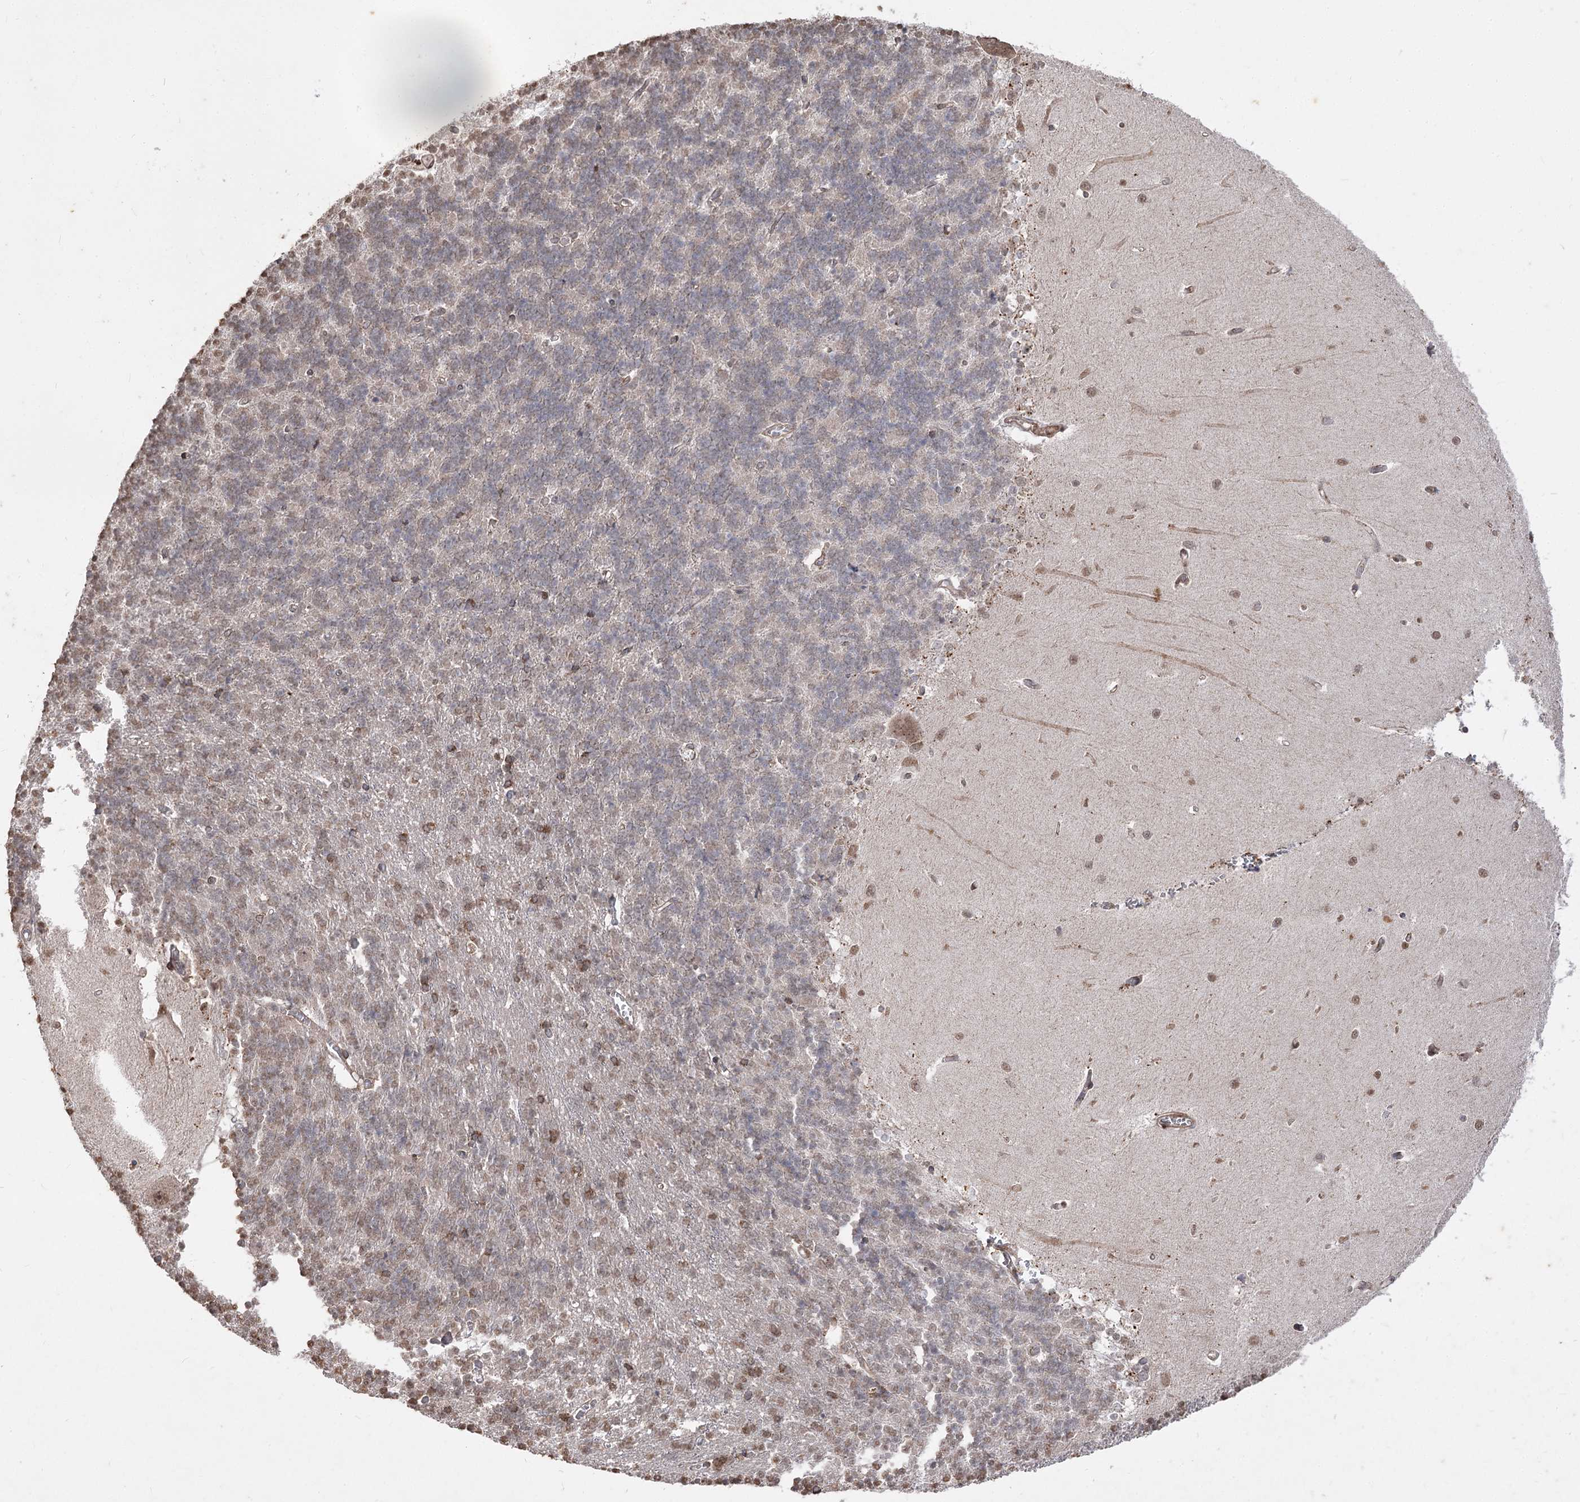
{"staining": {"intensity": "moderate", "quantity": "<25%", "location": "cytoplasmic/membranous,nuclear"}, "tissue": "cerebellum", "cell_type": "Cells in granular layer", "image_type": "normal", "snomed": [{"axis": "morphology", "description": "Normal tissue, NOS"}, {"axis": "topography", "description": "Cerebellum"}], "caption": "High-magnification brightfield microscopy of normal cerebellum stained with DAB (3,3'-diaminobenzidine) (brown) and counterstained with hematoxylin (blue). cells in granular layer exhibit moderate cytoplasmic/membranous,nuclear staining is present in approximately<25% of cells.", "gene": "ZSCAN23", "patient": {"sex": "male", "age": 37}}